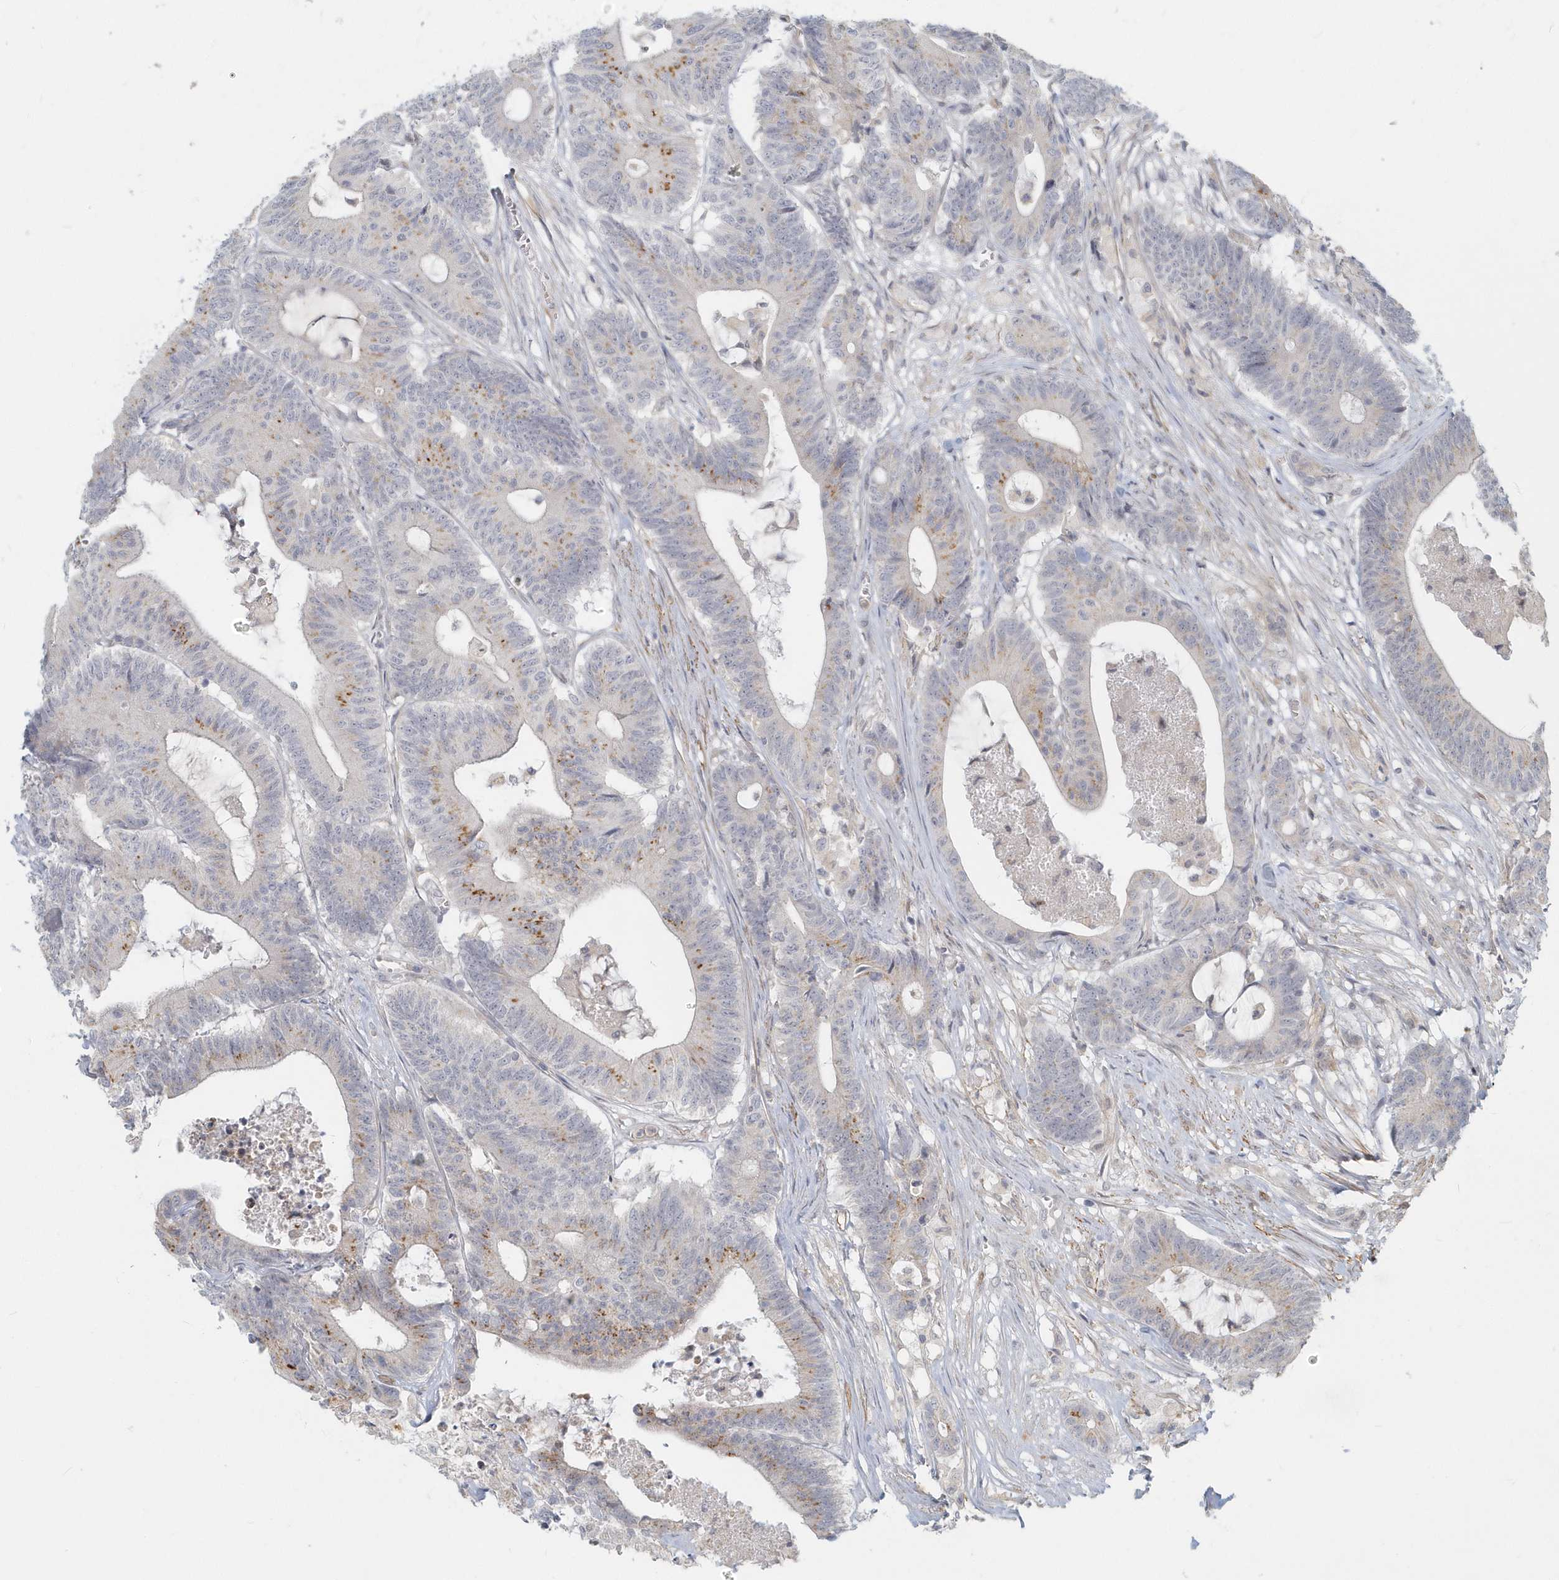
{"staining": {"intensity": "moderate", "quantity": "<25%", "location": "cytoplasmic/membranous"}, "tissue": "colorectal cancer", "cell_type": "Tumor cells", "image_type": "cancer", "snomed": [{"axis": "morphology", "description": "Adenocarcinoma, NOS"}, {"axis": "topography", "description": "Colon"}], "caption": "Adenocarcinoma (colorectal) was stained to show a protein in brown. There is low levels of moderate cytoplasmic/membranous positivity in approximately <25% of tumor cells.", "gene": "NAPB", "patient": {"sex": "female", "age": 84}}